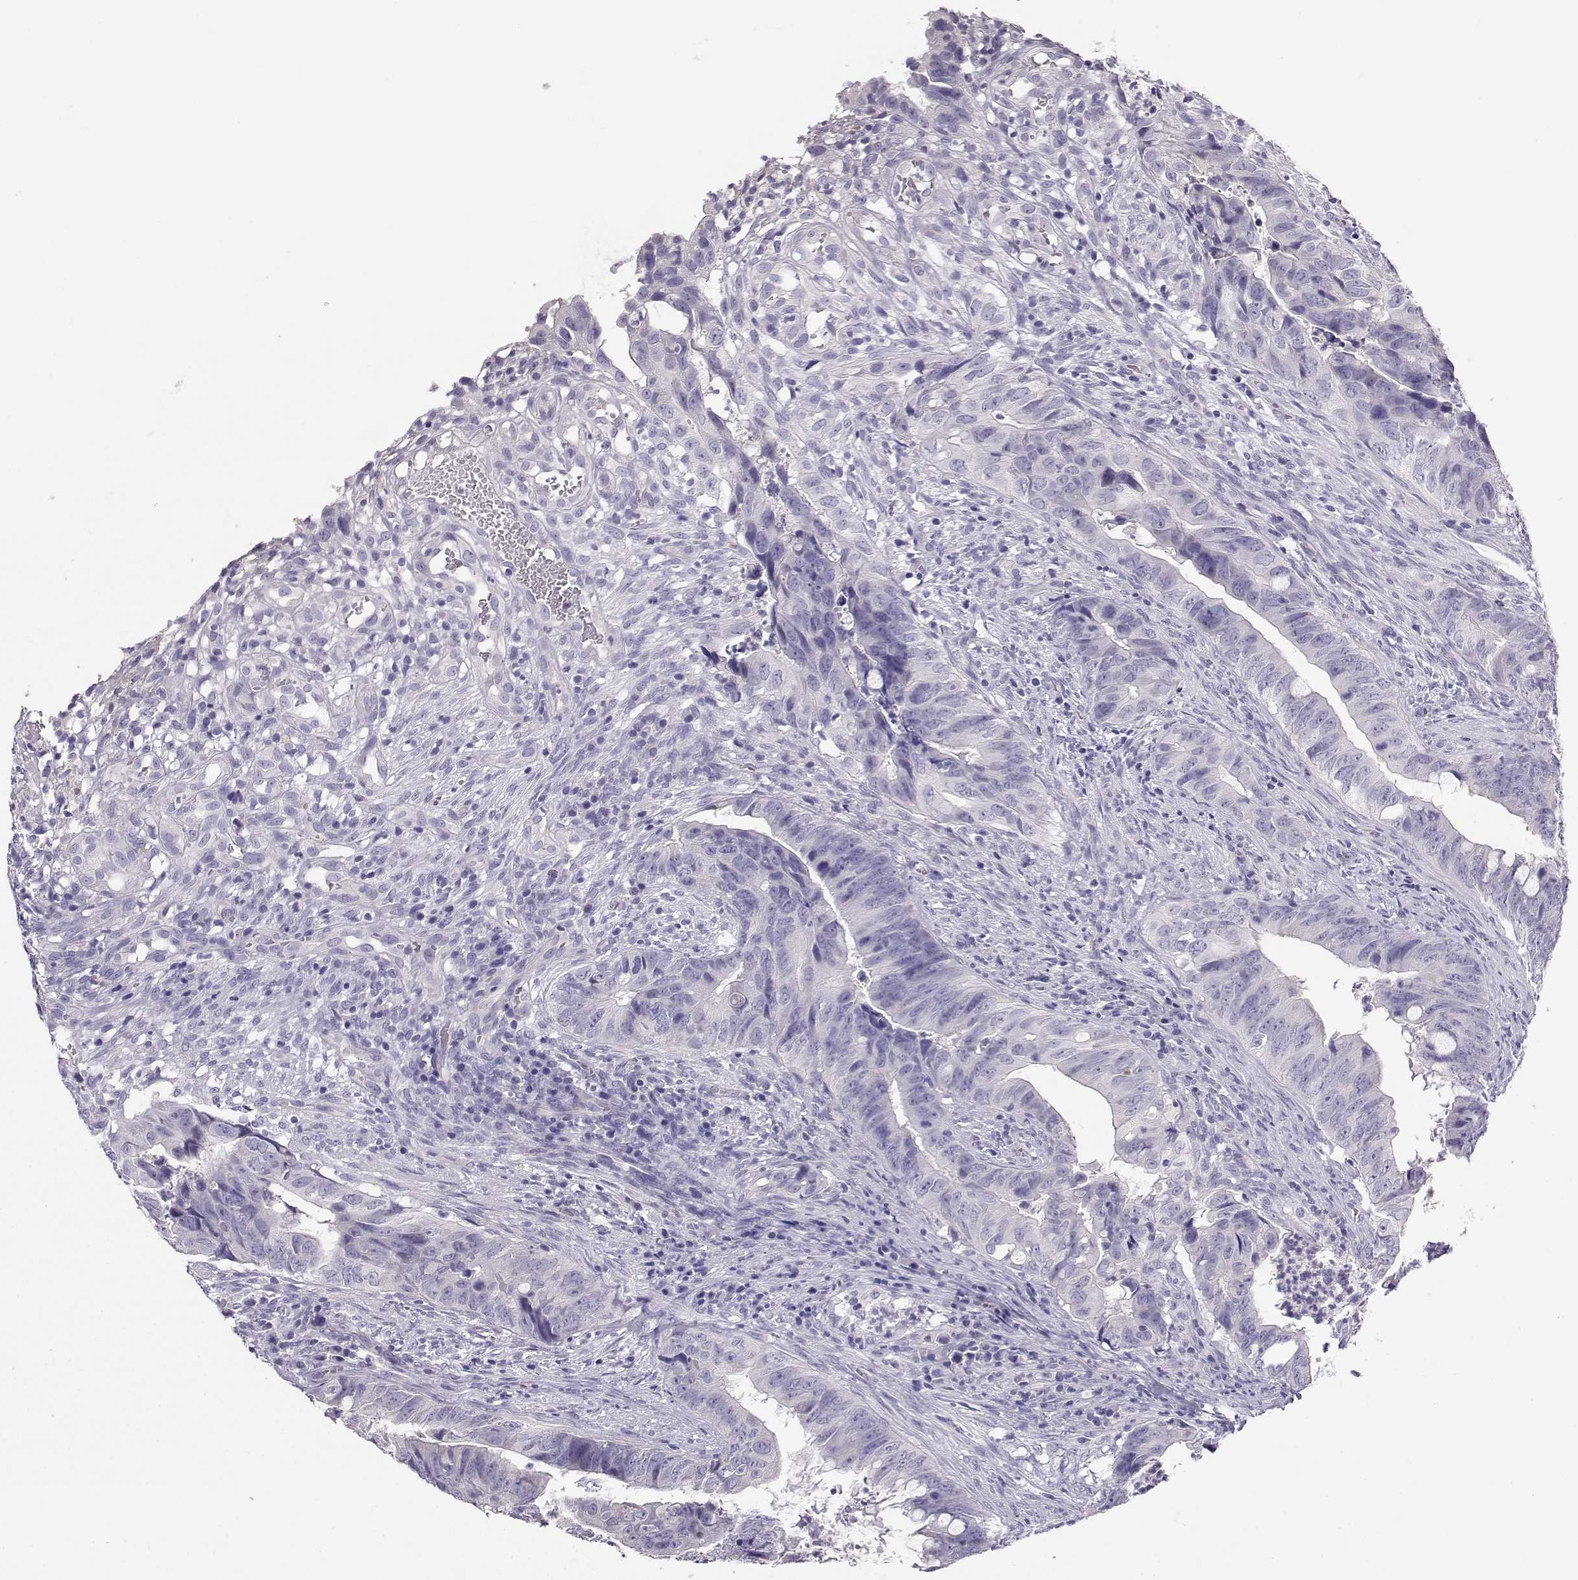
{"staining": {"intensity": "negative", "quantity": "none", "location": "none"}, "tissue": "colorectal cancer", "cell_type": "Tumor cells", "image_type": "cancer", "snomed": [{"axis": "morphology", "description": "Adenocarcinoma, NOS"}, {"axis": "topography", "description": "Colon"}], "caption": "Micrograph shows no significant protein positivity in tumor cells of colorectal cancer. (Stains: DAB (3,3'-diaminobenzidine) IHC with hematoxylin counter stain, Microscopy: brightfield microscopy at high magnification).", "gene": "ENDOU", "patient": {"sex": "female", "age": 82}}